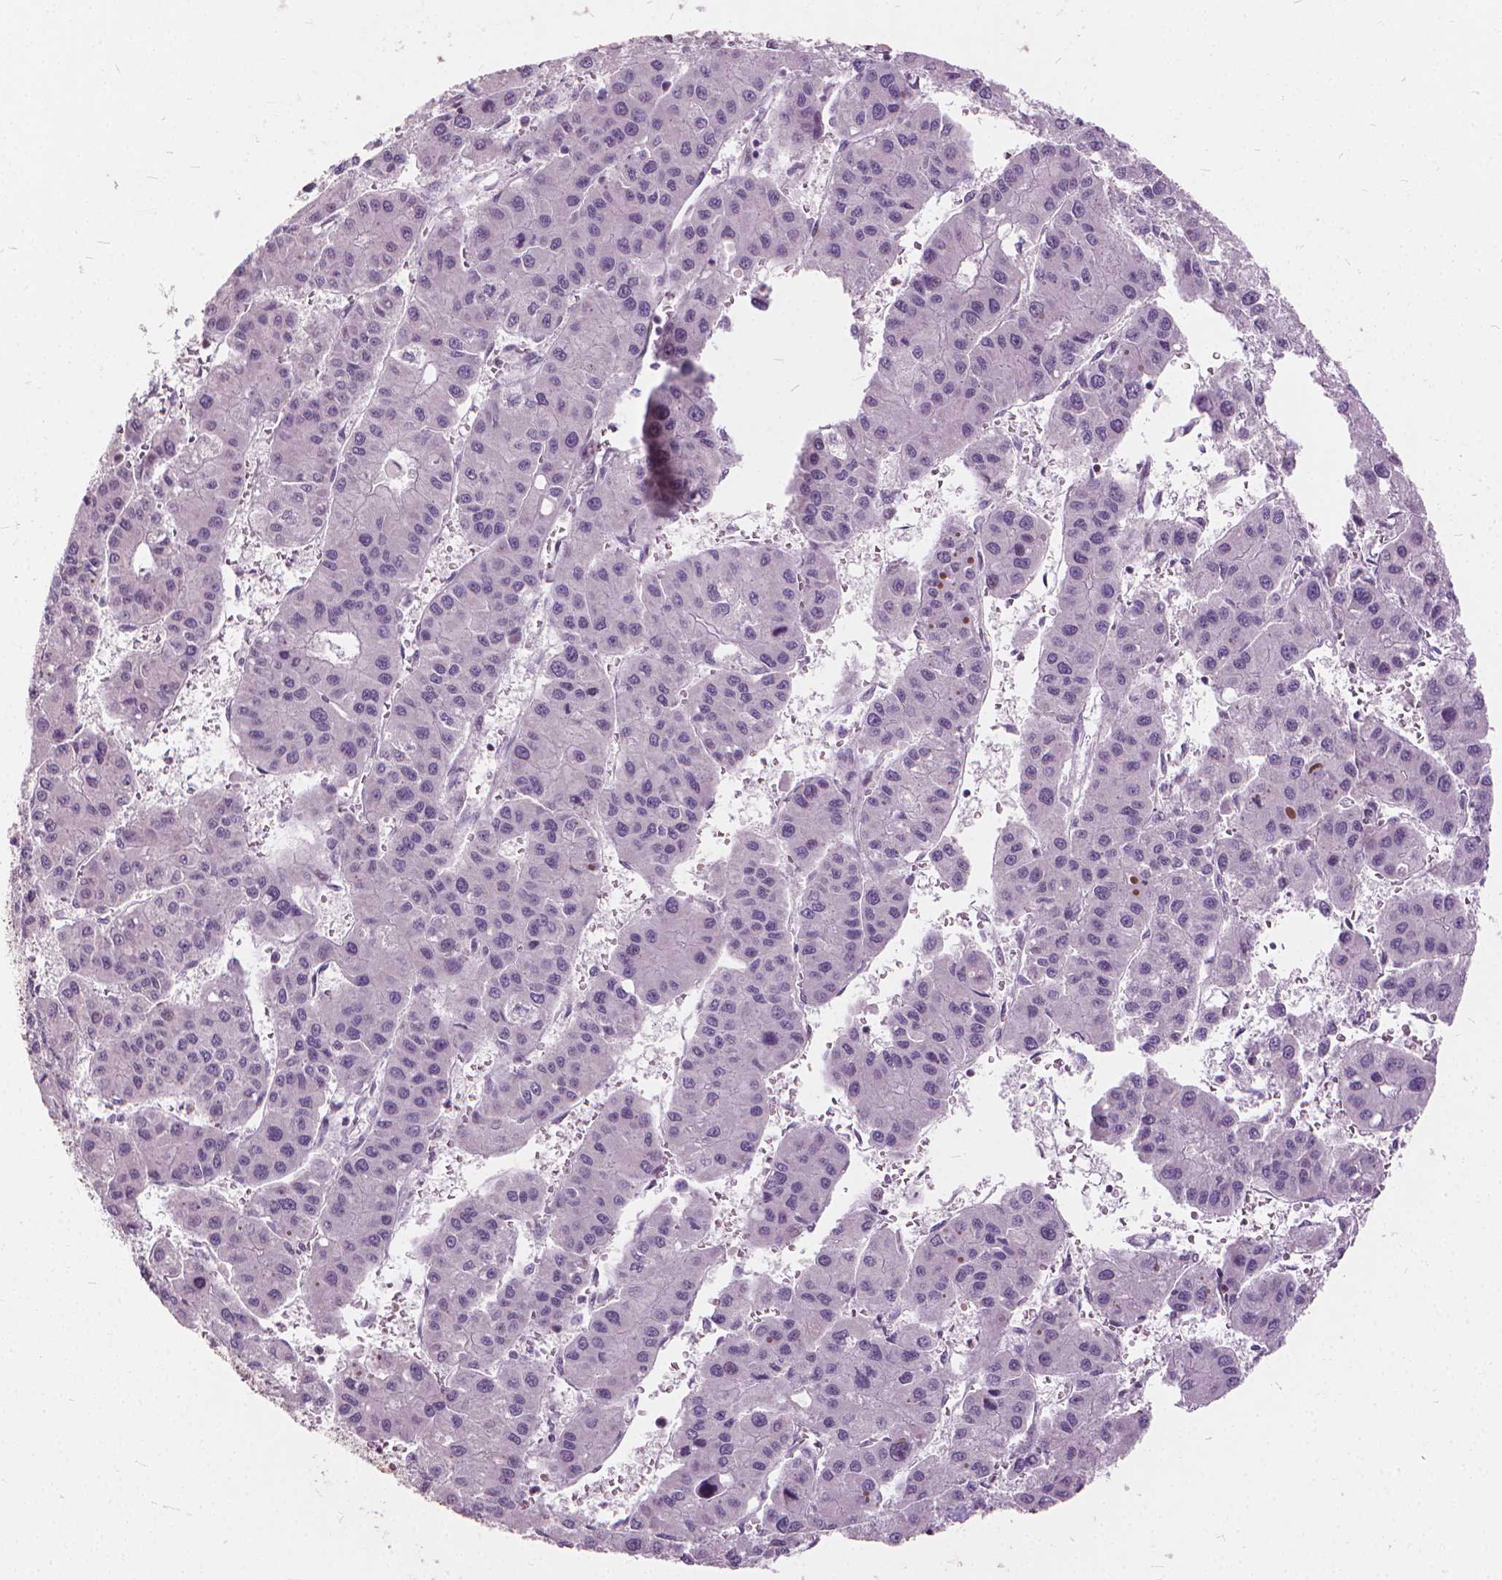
{"staining": {"intensity": "negative", "quantity": "none", "location": "none"}, "tissue": "liver cancer", "cell_type": "Tumor cells", "image_type": "cancer", "snomed": [{"axis": "morphology", "description": "Carcinoma, Hepatocellular, NOS"}, {"axis": "topography", "description": "Liver"}], "caption": "Immunohistochemistry image of neoplastic tissue: human liver hepatocellular carcinoma stained with DAB (3,3'-diaminobenzidine) shows no significant protein positivity in tumor cells. (Immunohistochemistry (ihc), brightfield microscopy, high magnification).", "gene": "STAT5B", "patient": {"sex": "male", "age": 73}}